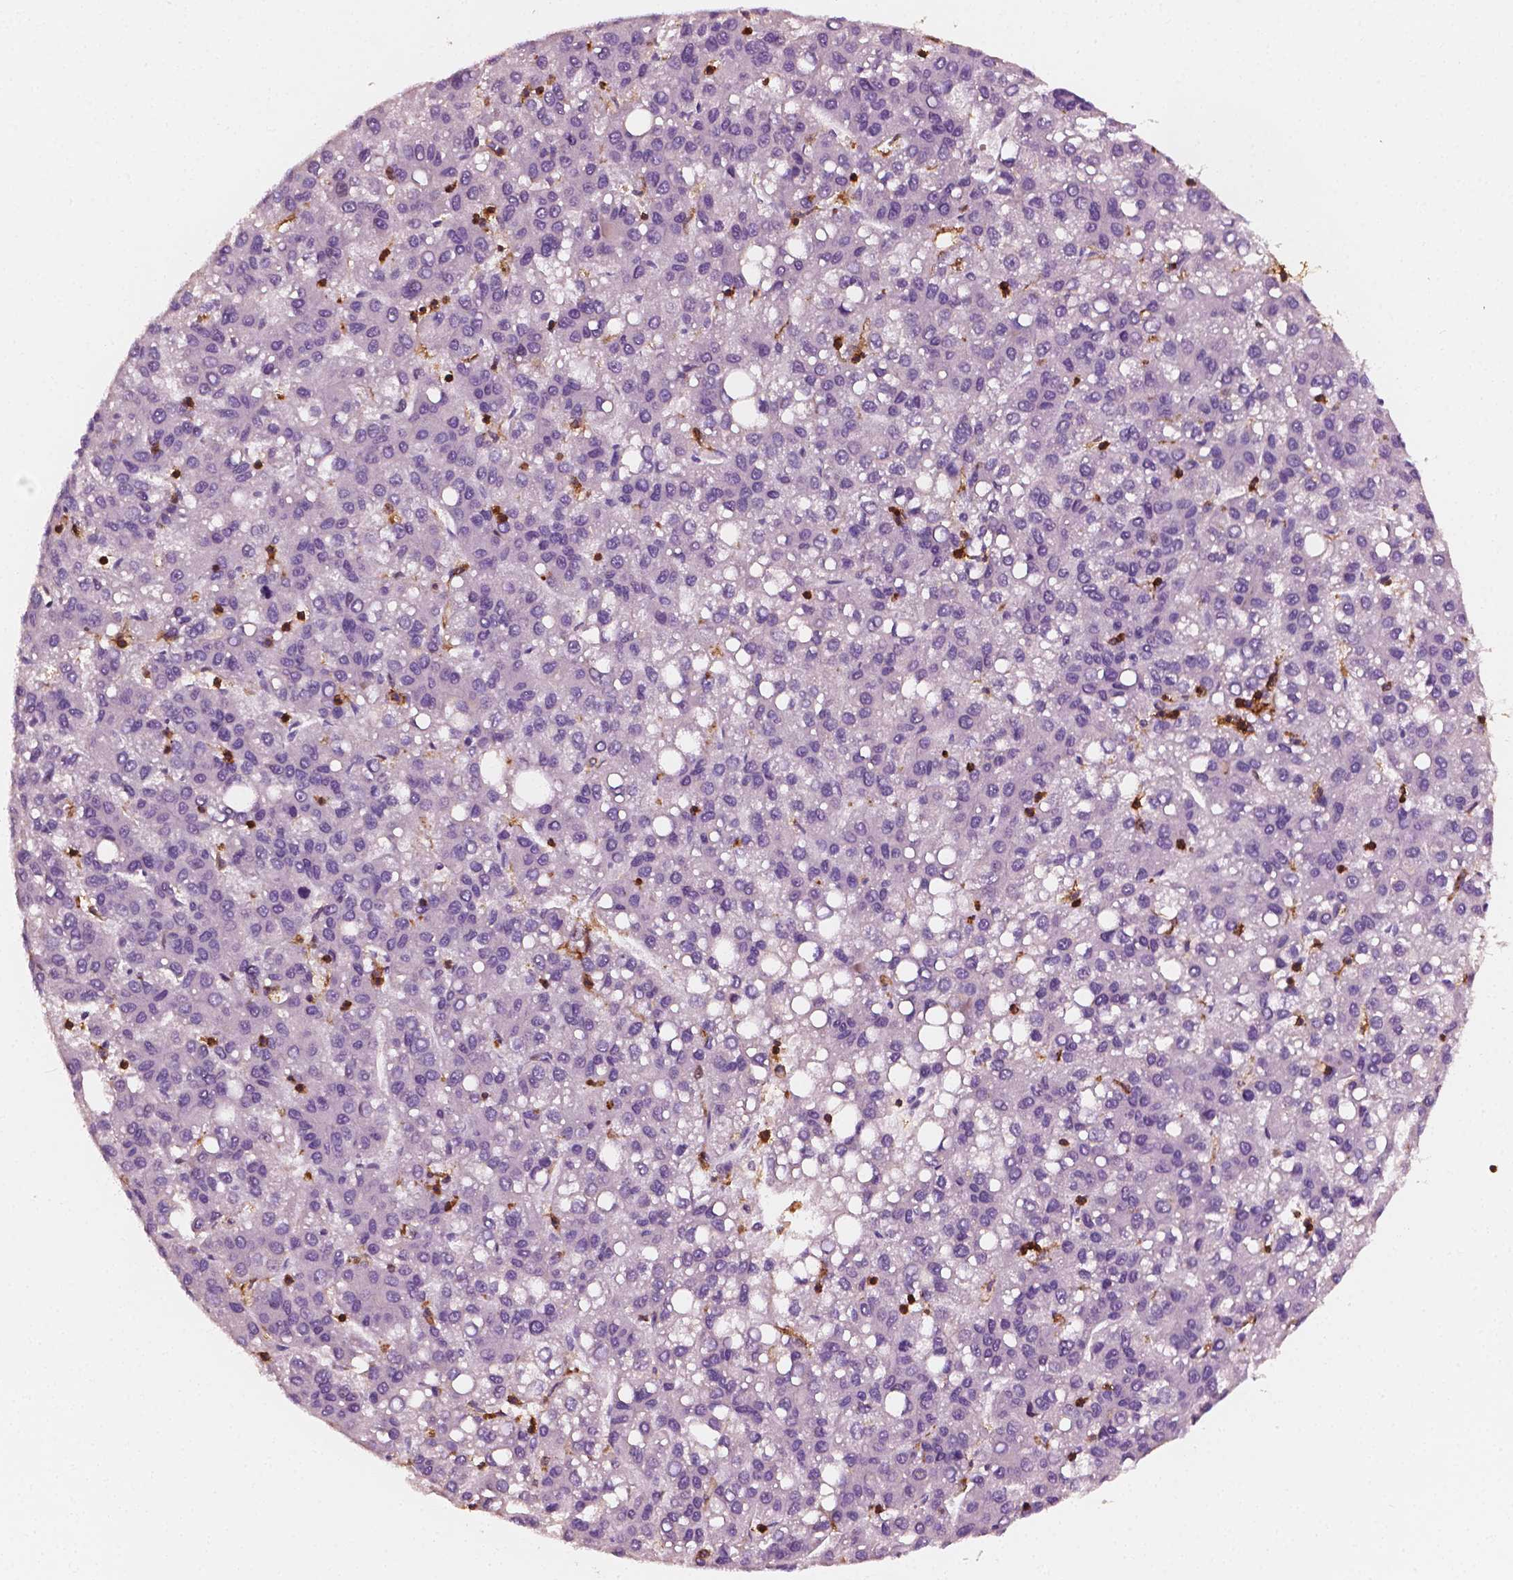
{"staining": {"intensity": "negative", "quantity": "none", "location": "none"}, "tissue": "liver cancer", "cell_type": "Tumor cells", "image_type": "cancer", "snomed": [{"axis": "morphology", "description": "Carcinoma, Hepatocellular, NOS"}, {"axis": "topography", "description": "Liver"}], "caption": "Image shows no significant protein positivity in tumor cells of liver cancer (hepatocellular carcinoma).", "gene": "PTPRC", "patient": {"sex": "female", "age": 82}}